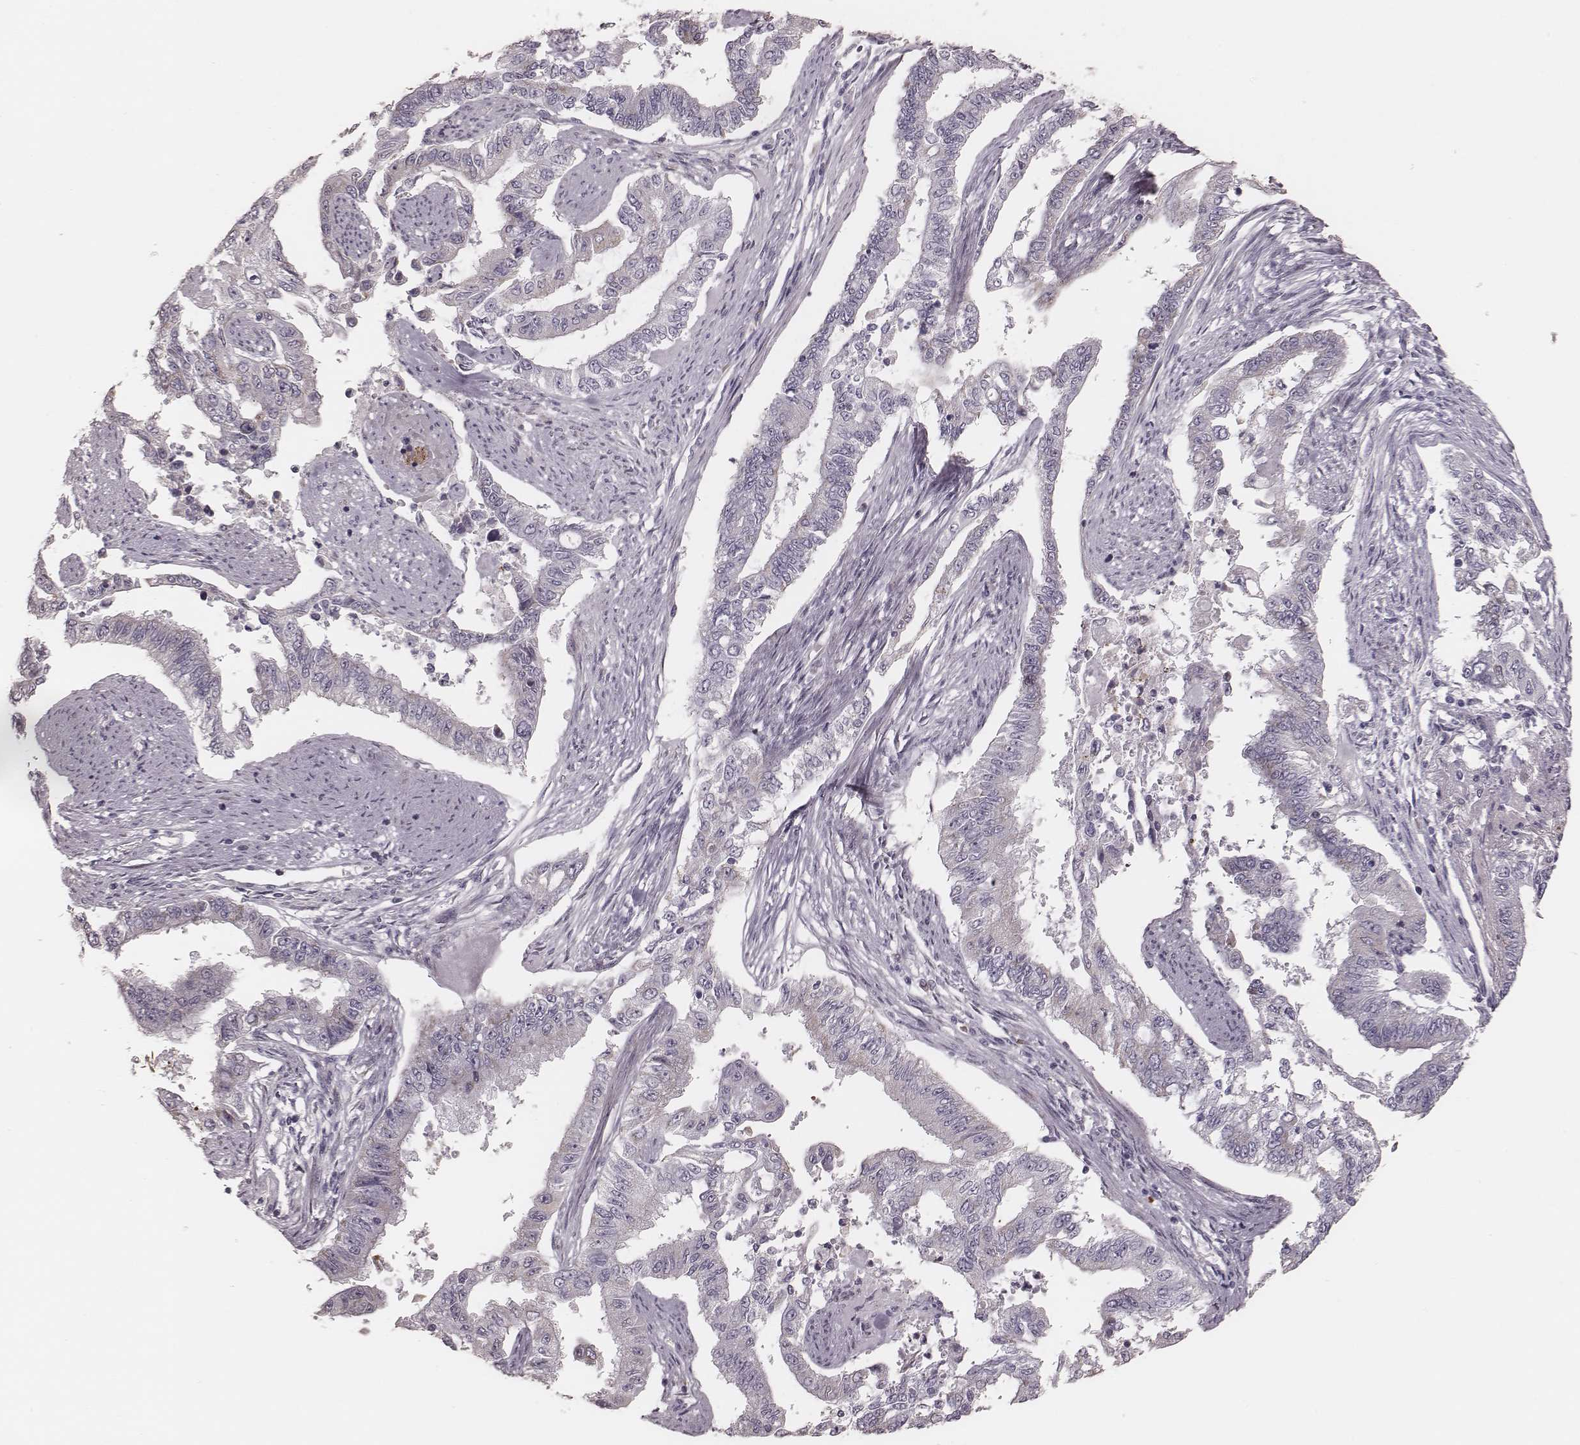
{"staining": {"intensity": "negative", "quantity": "none", "location": "none"}, "tissue": "endometrial cancer", "cell_type": "Tumor cells", "image_type": "cancer", "snomed": [{"axis": "morphology", "description": "Adenocarcinoma, NOS"}, {"axis": "topography", "description": "Uterus"}], "caption": "Immunohistochemistry histopathology image of human endometrial cancer (adenocarcinoma) stained for a protein (brown), which reveals no expression in tumor cells. (Brightfield microscopy of DAB (3,3'-diaminobenzidine) immunohistochemistry (IHC) at high magnification).", "gene": "KIF5C", "patient": {"sex": "female", "age": 59}}